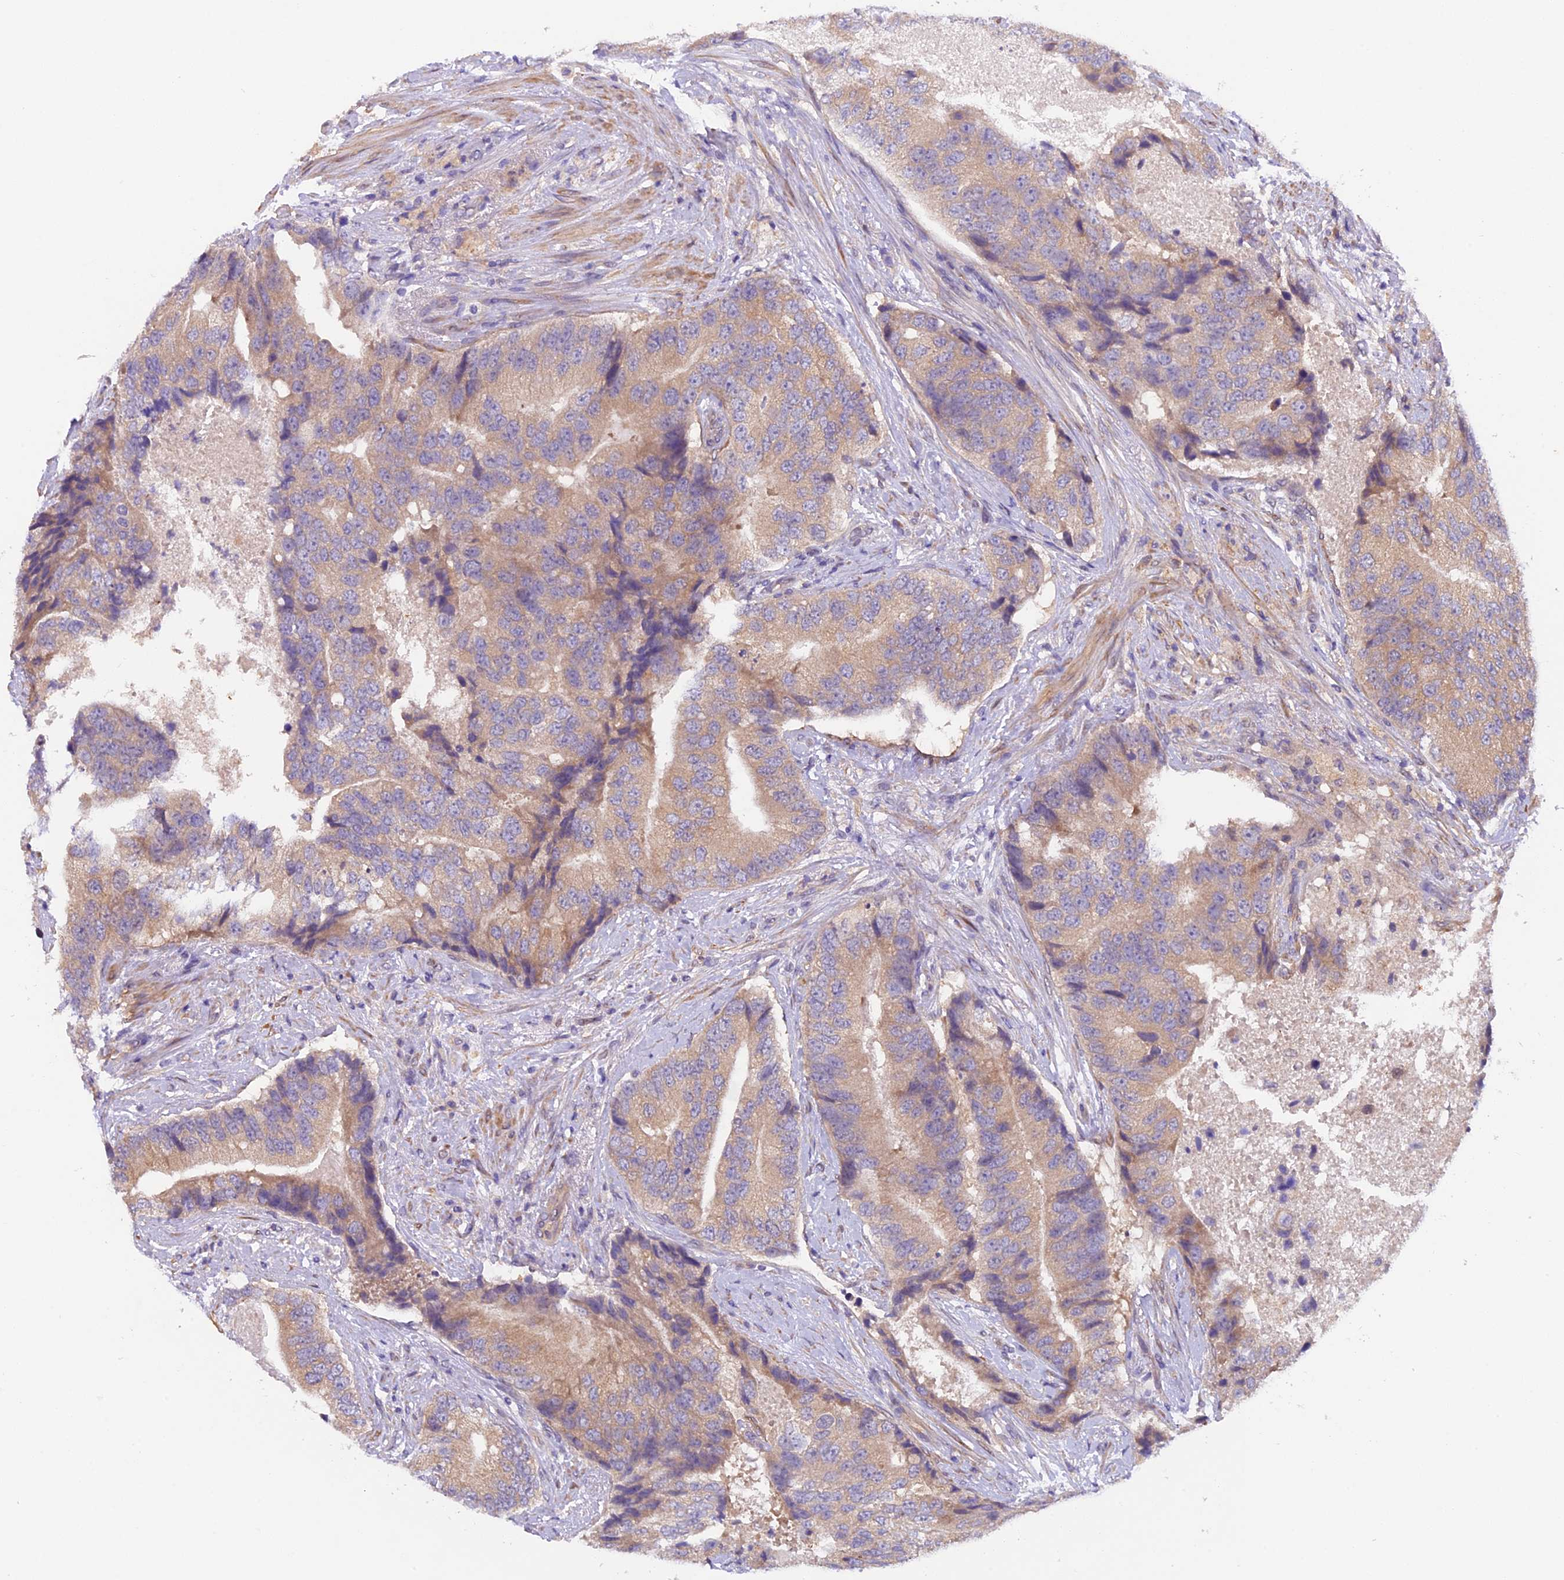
{"staining": {"intensity": "moderate", "quantity": ">75%", "location": "cytoplasmic/membranous"}, "tissue": "prostate cancer", "cell_type": "Tumor cells", "image_type": "cancer", "snomed": [{"axis": "morphology", "description": "Adenocarcinoma, High grade"}, {"axis": "topography", "description": "Prostate"}], "caption": "Prostate cancer (high-grade adenocarcinoma) stained with IHC shows moderate cytoplasmic/membranous positivity in about >75% of tumor cells. (brown staining indicates protein expression, while blue staining denotes nuclei).", "gene": "CCDC9B", "patient": {"sex": "male", "age": 70}}